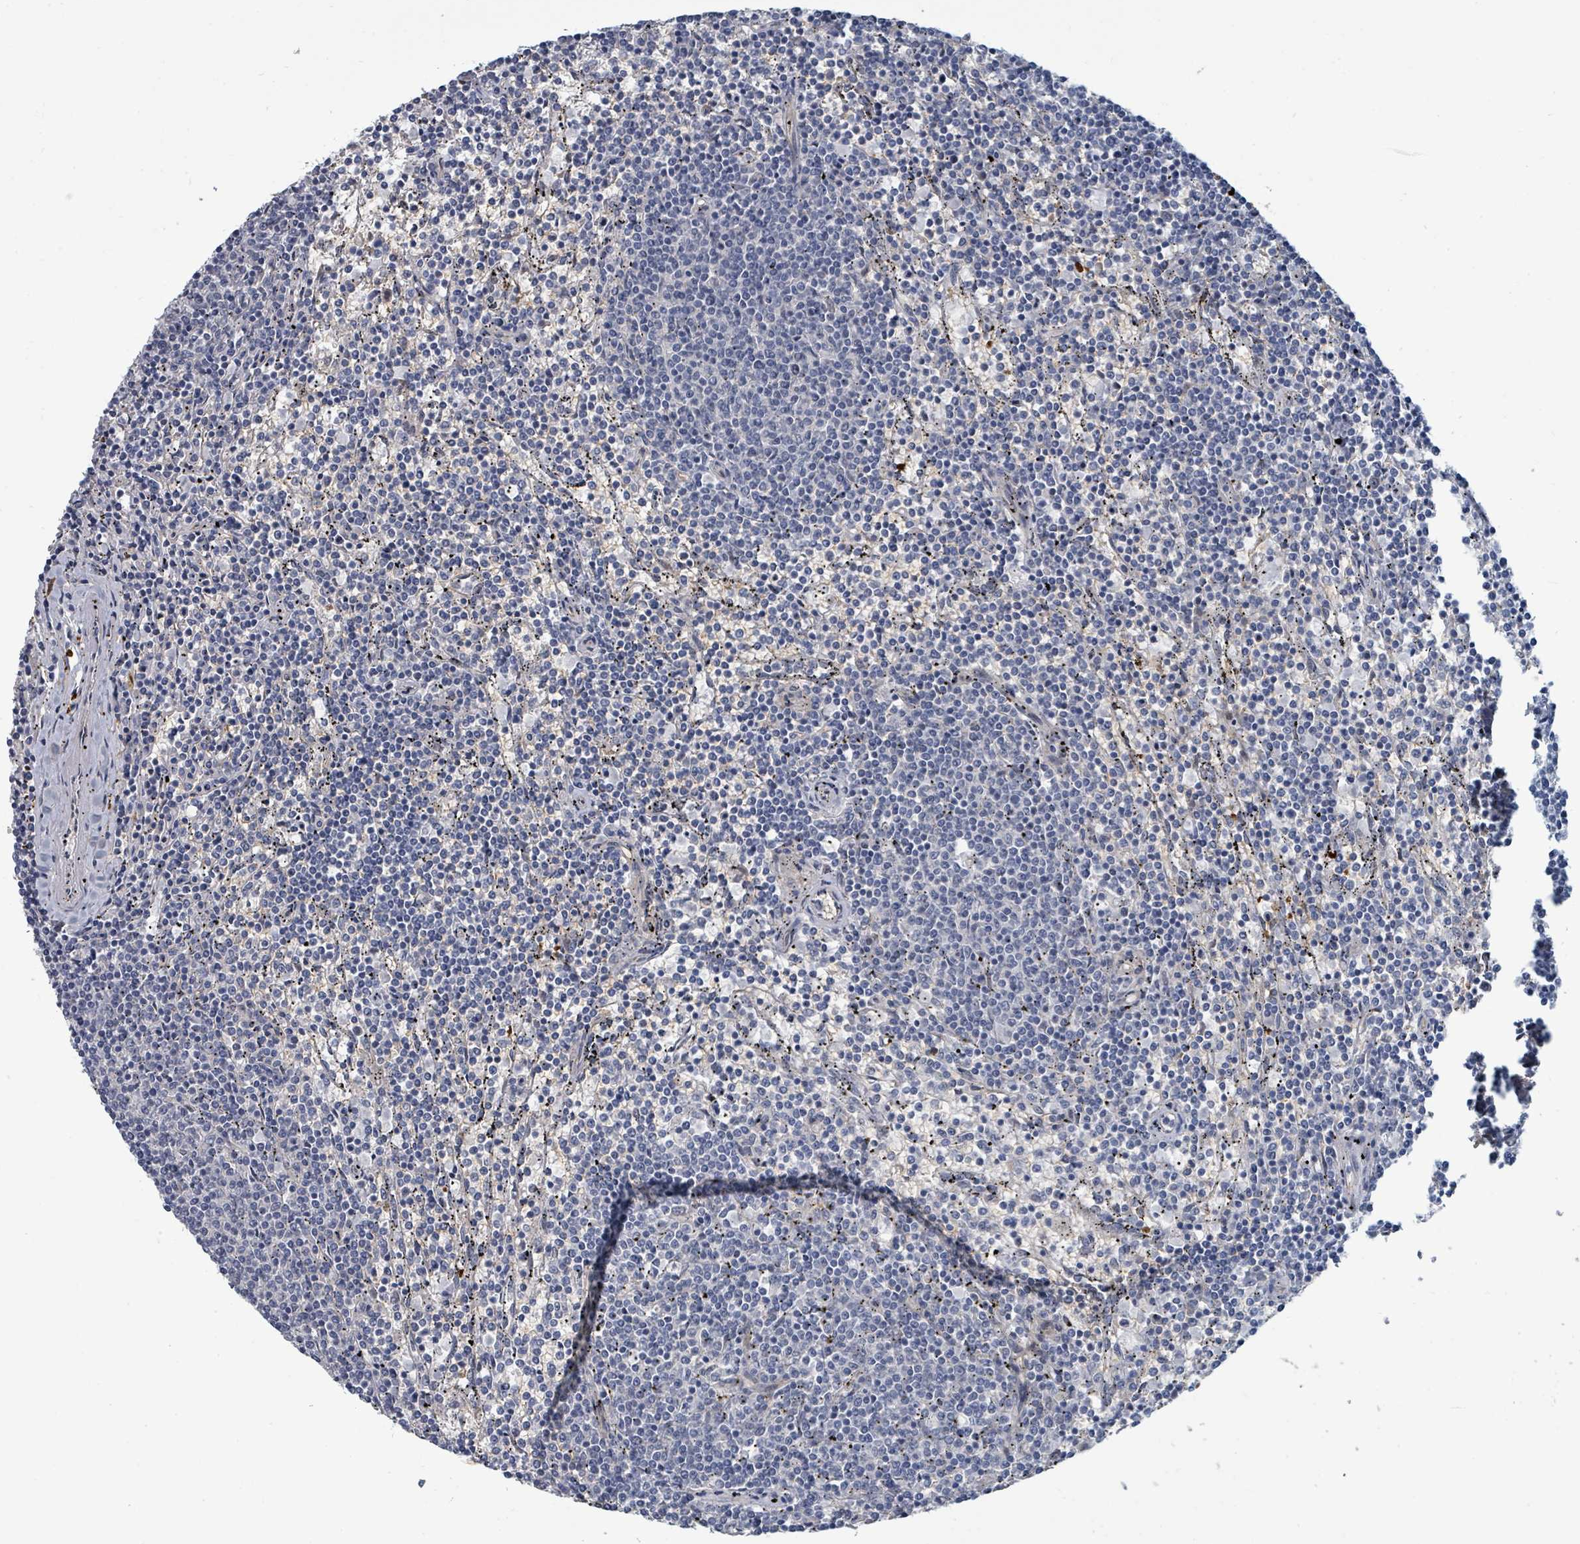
{"staining": {"intensity": "negative", "quantity": "none", "location": "none"}, "tissue": "lymphoma", "cell_type": "Tumor cells", "image_type": "cancer", "snomed": [{"axis": "morphology", "description": "Malignant lymphoma, non-Hodgkin's type, Low grade"}, {"axis": "topography", "description": "Spleen"}], "caption": "Immunohistochemistry (IHC) of human malignant lymphoma, non-Hodgkin's type (low-grade) displays no positivity in tumor cells. (Brightfield microscopy of DAB IHC at high magnification).", "gene": "TRDMT1", "patient": {"sex": "female", "age": 50}}